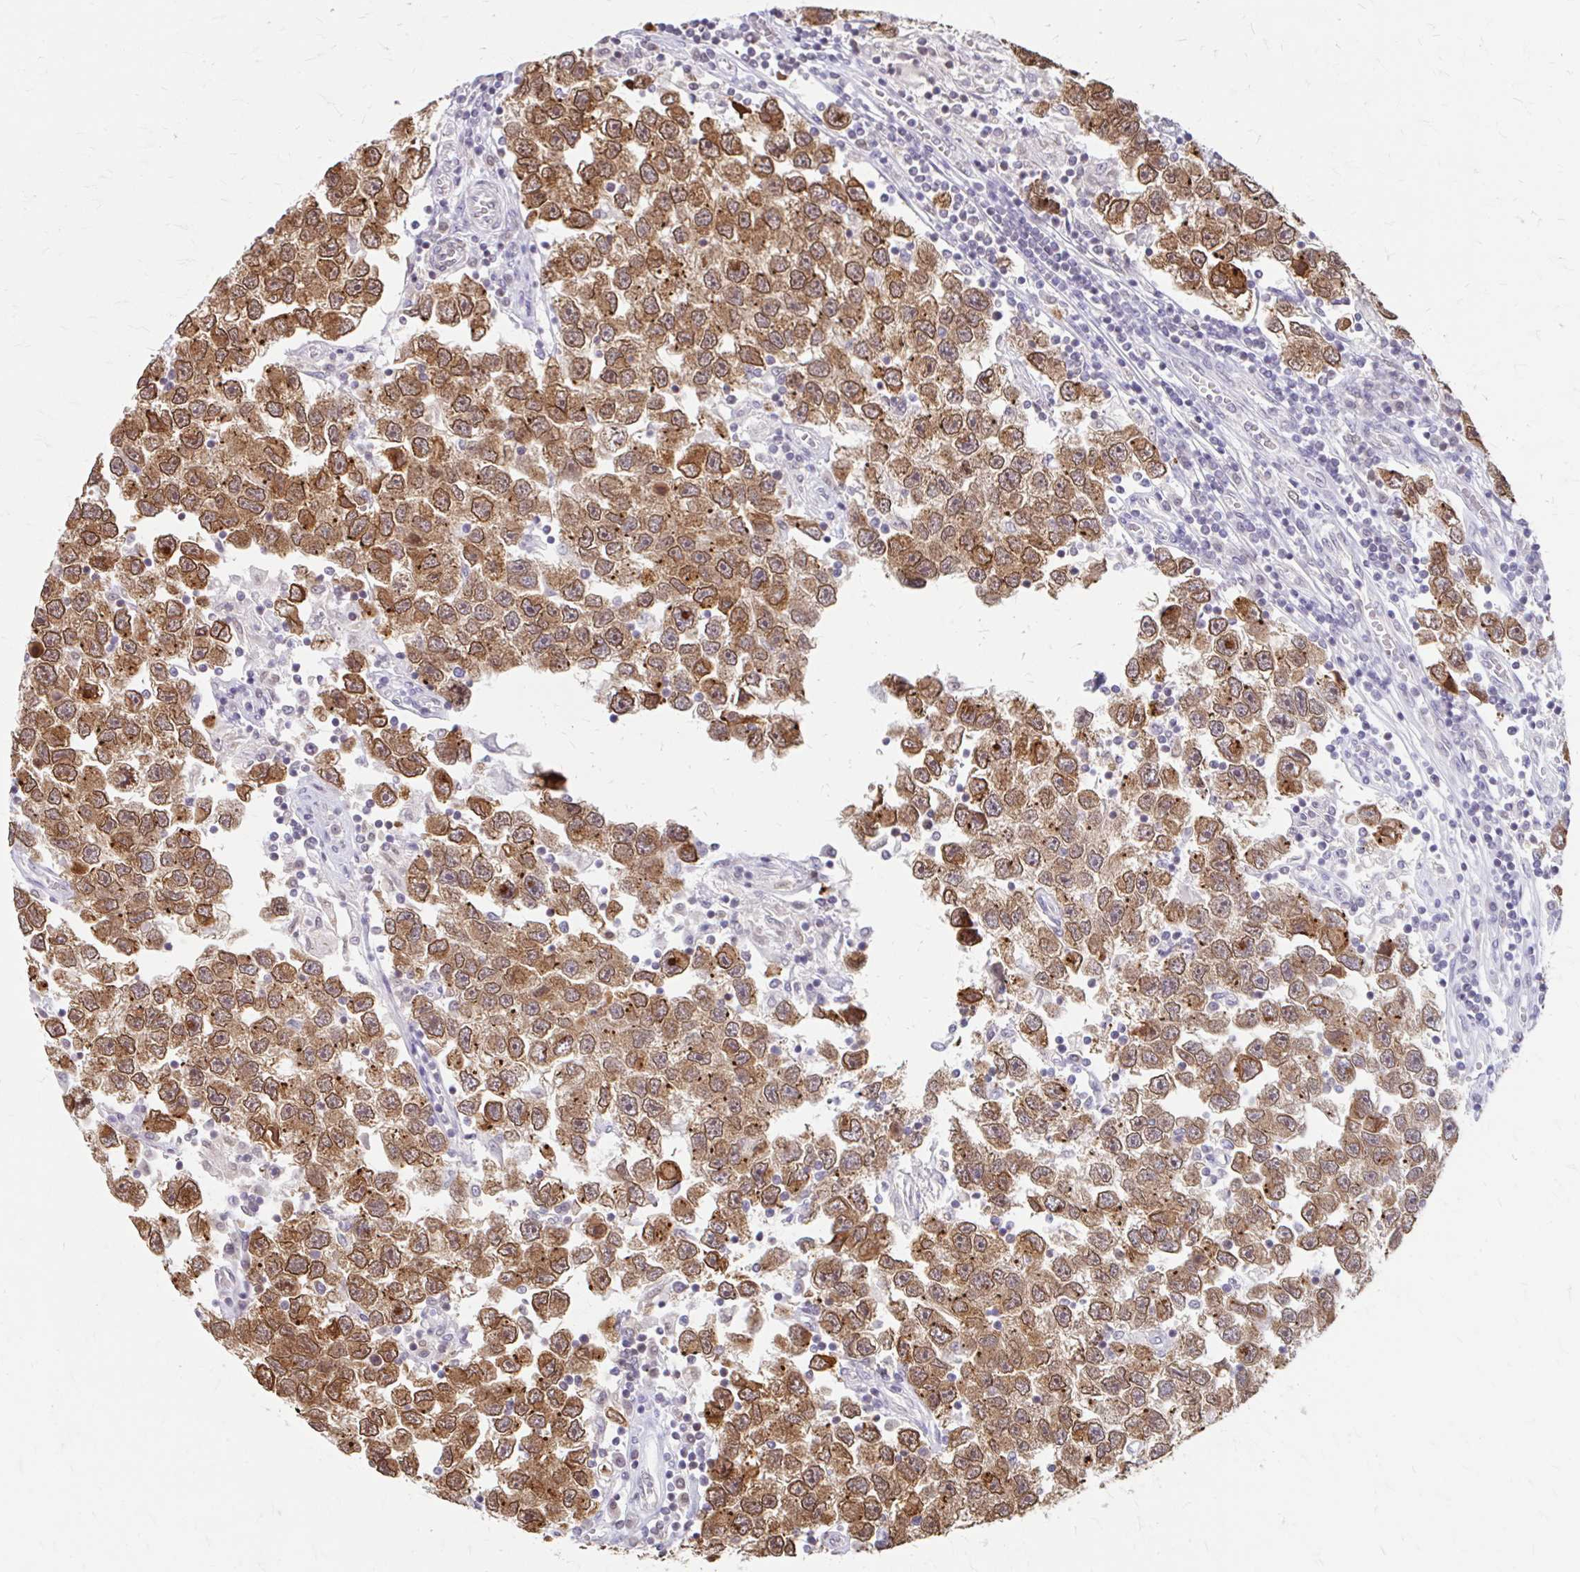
{"staining": {"intensity": "moderate", "quantity": ">75%", "location": "cytoplasmic/membranous,nuclear"}, "tissue": "testis cancer", "cell_type": "Tumor cells", "image_type": "cancer", "snomed": [{"axis": "morphology", "description": "Seminoma, NOS"}, {"axis": "topography", "description": "Testis"}], "caption": "An IHC image of neoplastic tissue is shown. Protein staining in brown highlights moderate cytoplasmic/membranous and nuclear positivity in testis cancer within tumor cells.", "gene": "XPO1", "patient": {"sex": "male", "age": 26}}